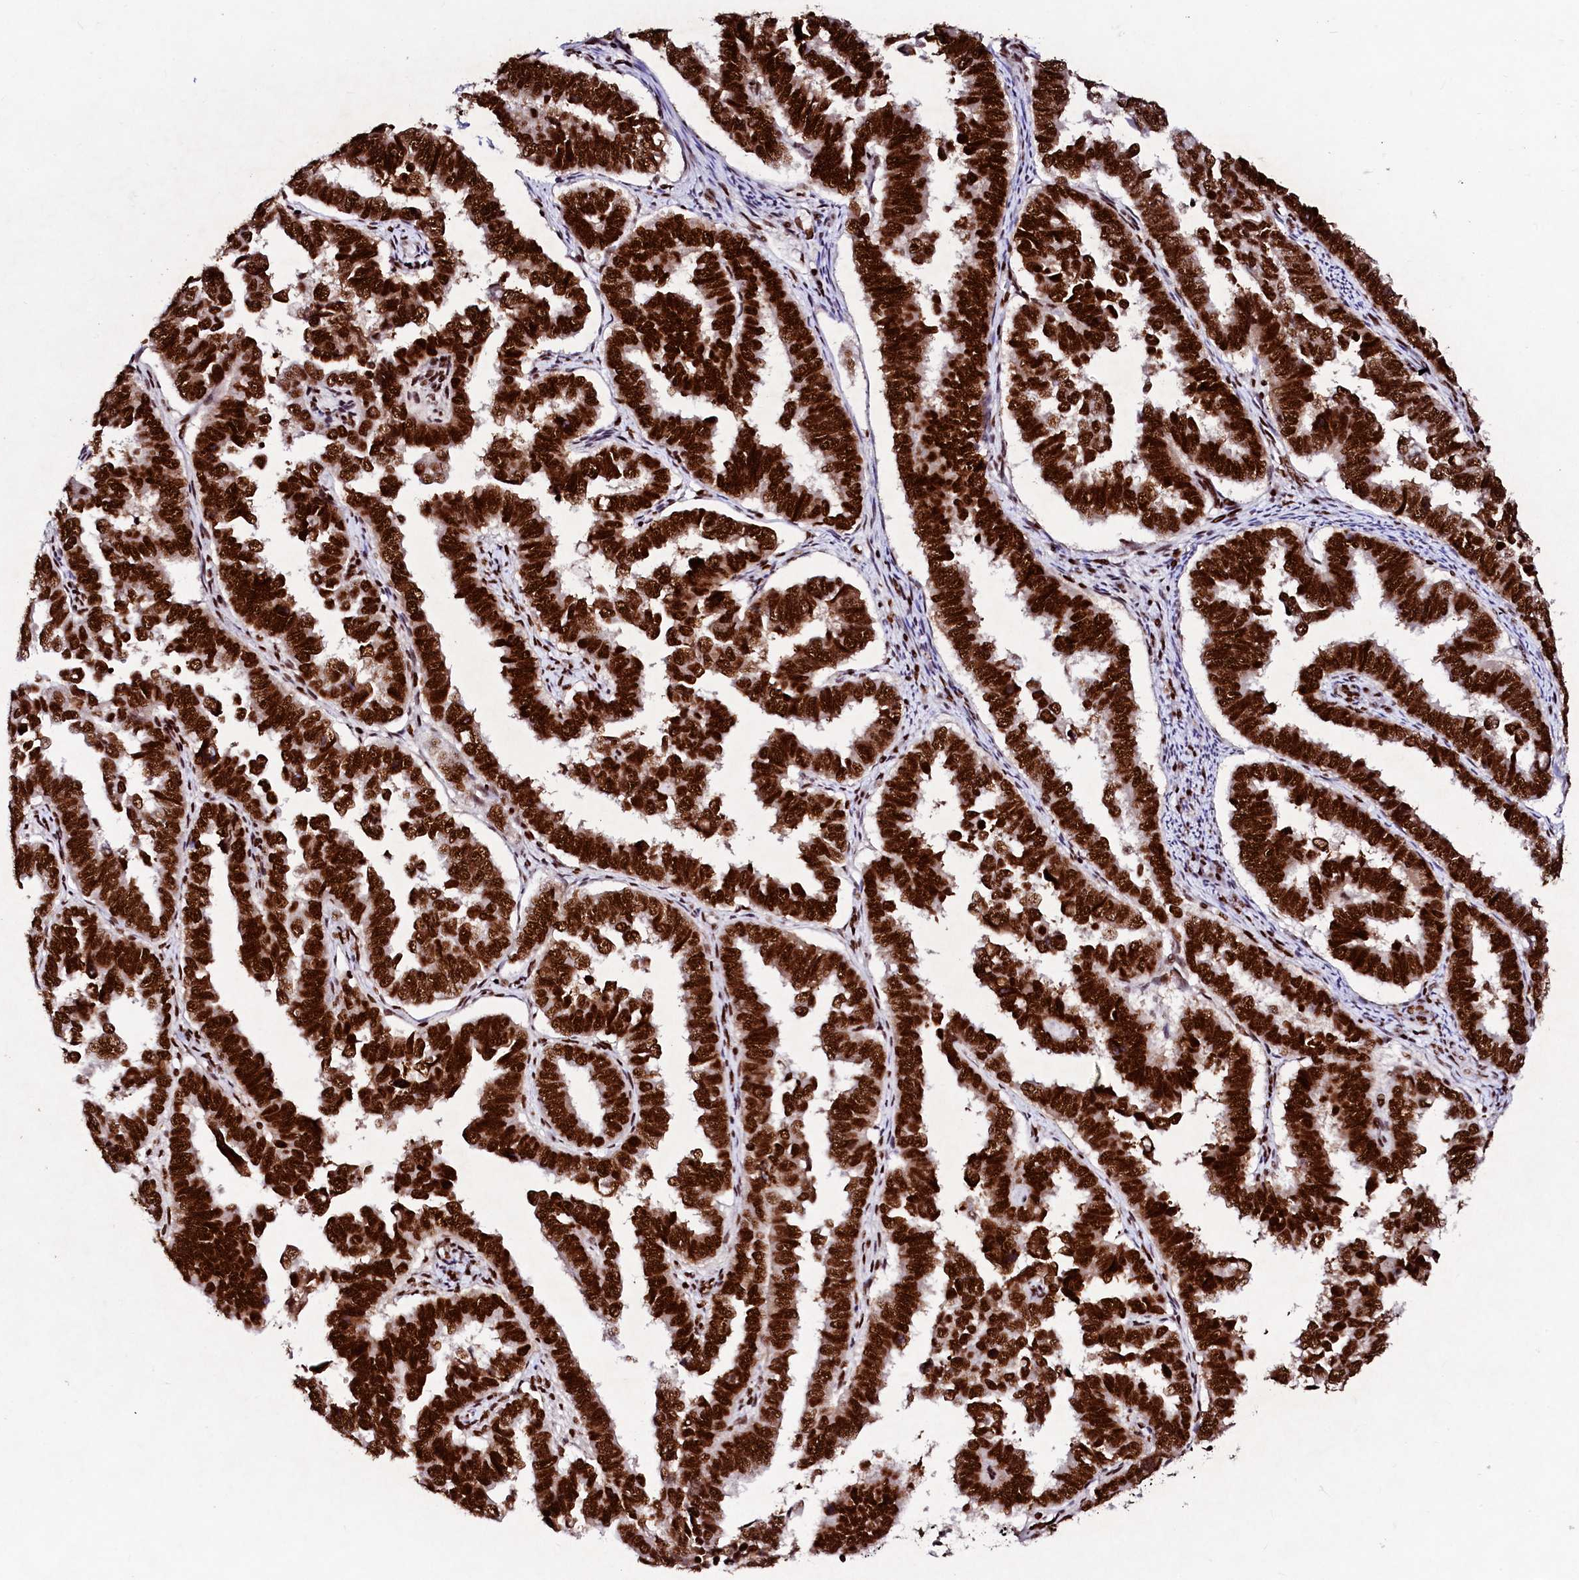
{"staining": {"intensity": "strong", "quantity": ">75%", "location": "nuclear"}, "tissue": "endometrial cancer", "cell_type": "Tumor cells", "image_type": "cancer", "snomed": [{"axis": "morphology", "description": "Adenocarcinoma, NOS"}, {"axis": "topography", "description": "Endometrium"}], "caption": "This image exhibits endometrial cancer (adenocarcinoma) stained with IHC to label a protein in brown. The nuclear of tumor cells show strong positivity for the protein. Nuclei are counter-stained blue.", "gene": "CPSF6", "patient": {"sex": "female", "age": 75}}